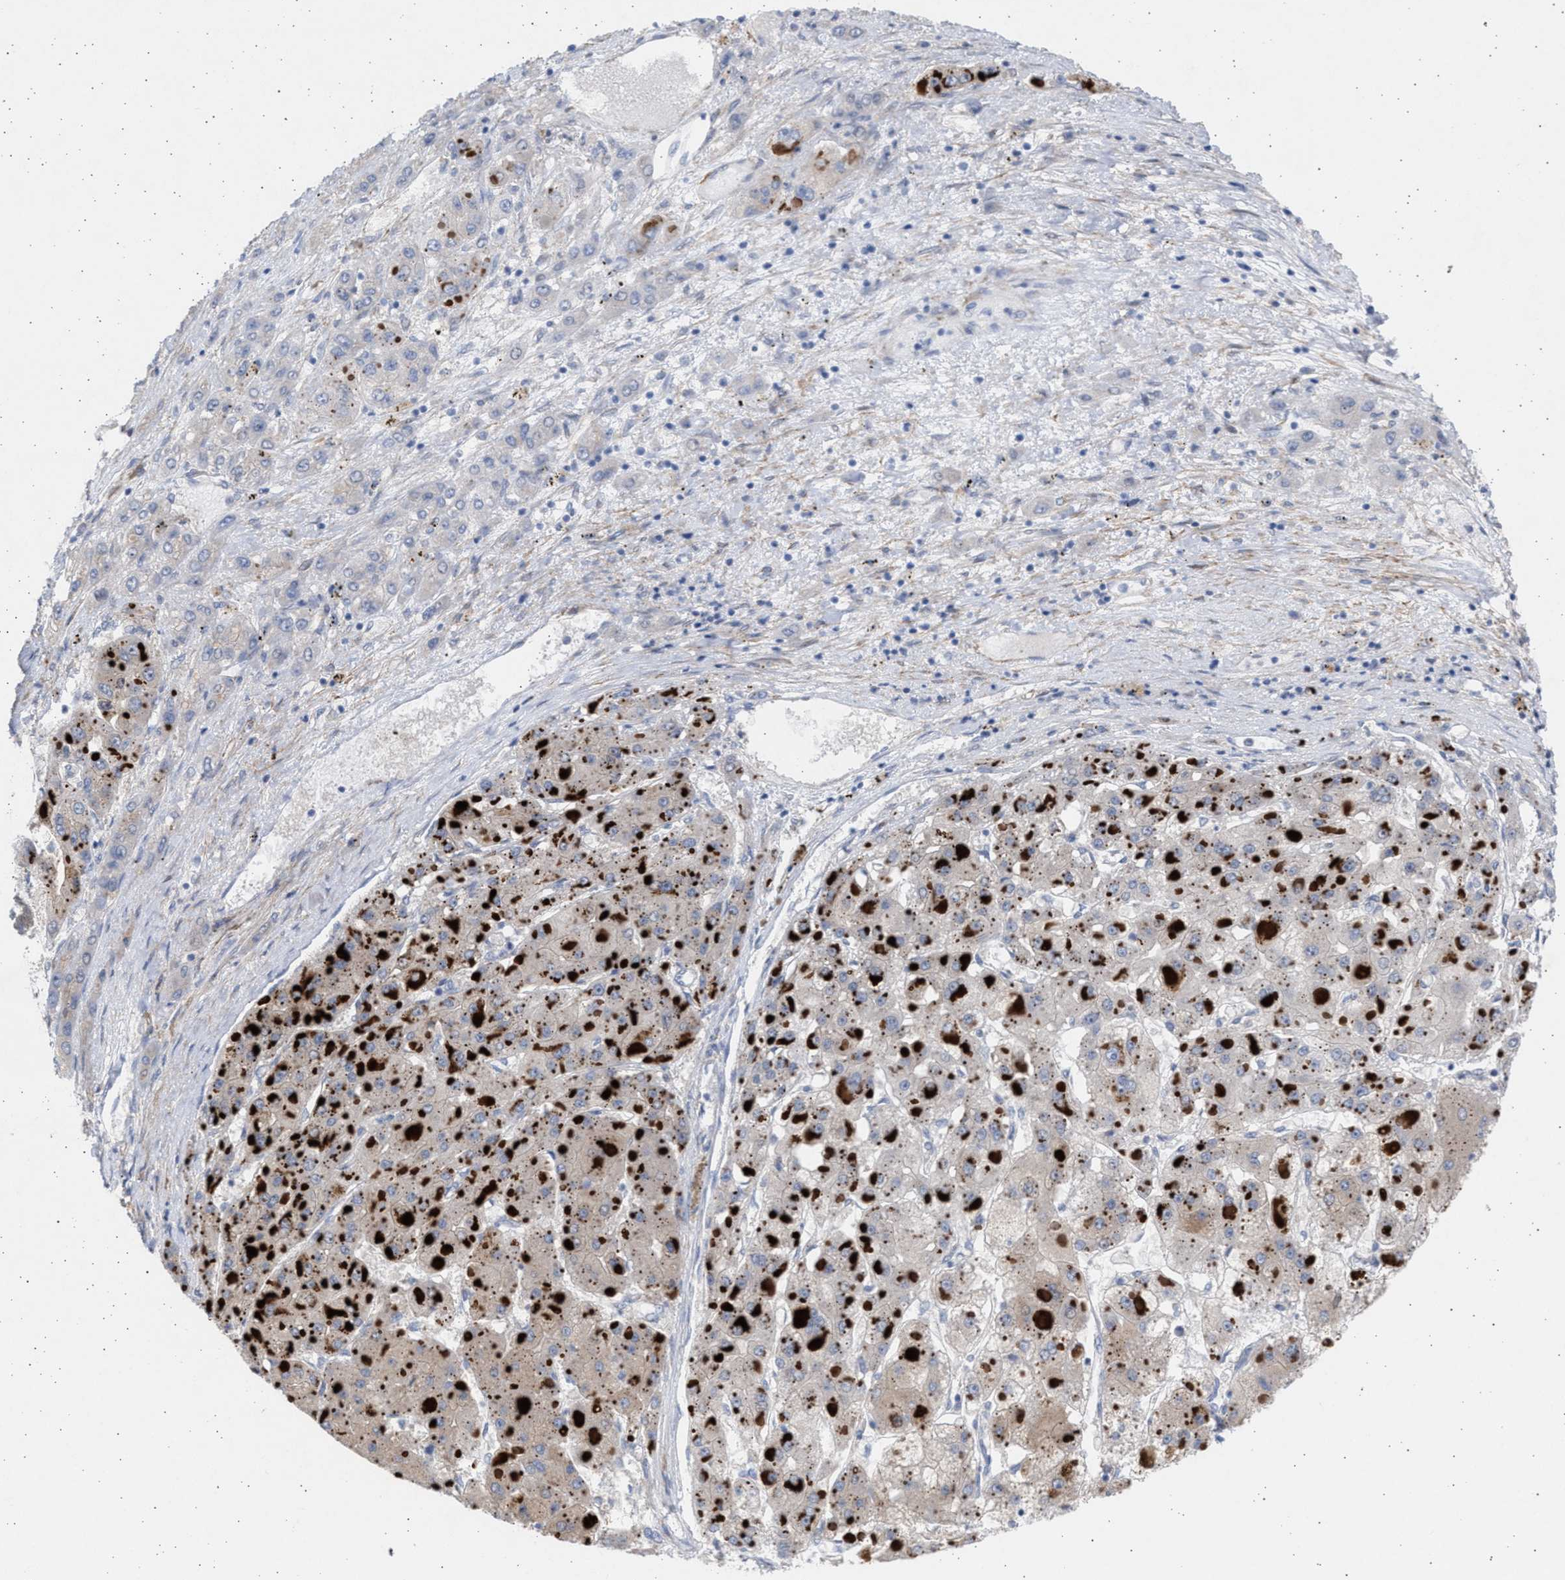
{"staining": {"intensity": "weak", "quantity": ">75%", "location": "cytoplasmic/membranous"}, "tissue": "liver cancer", "cell_type": "Tumor cells", "image_type": "cancer", "snomed": [{"axis": "morphology", "description": "Carcinoma, Hepatocellular, NOS"}, {"axis": "topography", "description": "Liver"}], "caption": "Protein expression analysis of human liver cancer reveals weak cytoplasmic/membranous expression in about >75% of tumor cells.", "gene": "NBR1", "patient": {"sex": "female", "age": 73}}